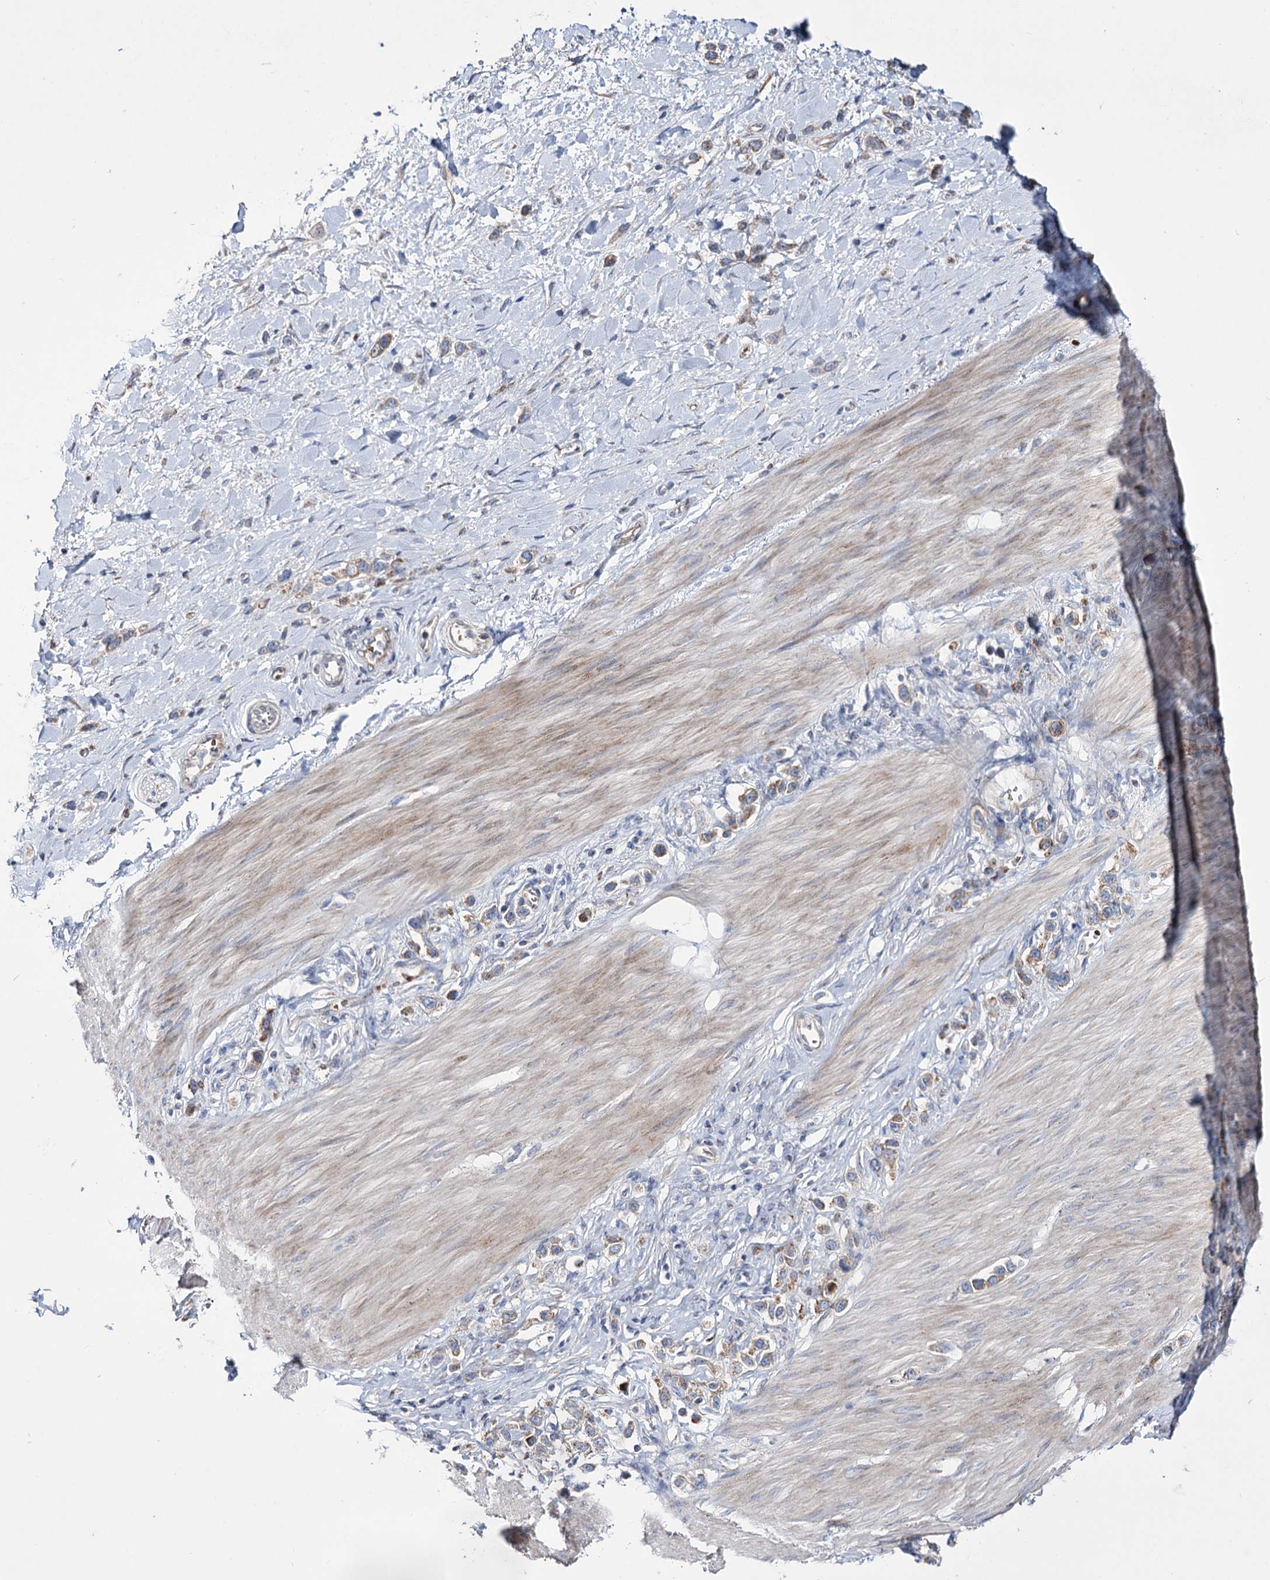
{"staining": {"intensity": "moderate", "quantity": "25%-75%", "location": "cytoplasmic/membranous"}, "tissue": "stomach cancer", "cell_type": "Tumor cells", "image_type": "cancer", "snomed": [{"axis": "morphology", "description": "Normal tissue, NOS"}, {"axis": "morphology", "description": "Adenocarcinoma, NOS"}, {"axis": "topography", "description": "Stomach, upper"}, {"axis": "topography", "description": "Stomach"}], "caption": "Immunohistochemical staining of human stomach adenocarcinoma displays medium levels of moderate cytoplasmic/membranous protein positivity in about 25%-75% of tumor cells. (DAB IHC with brightfield microscopy, high magnification).", "gene": "OSBPL5", "patient": {"sex": "female", "age": 65}}